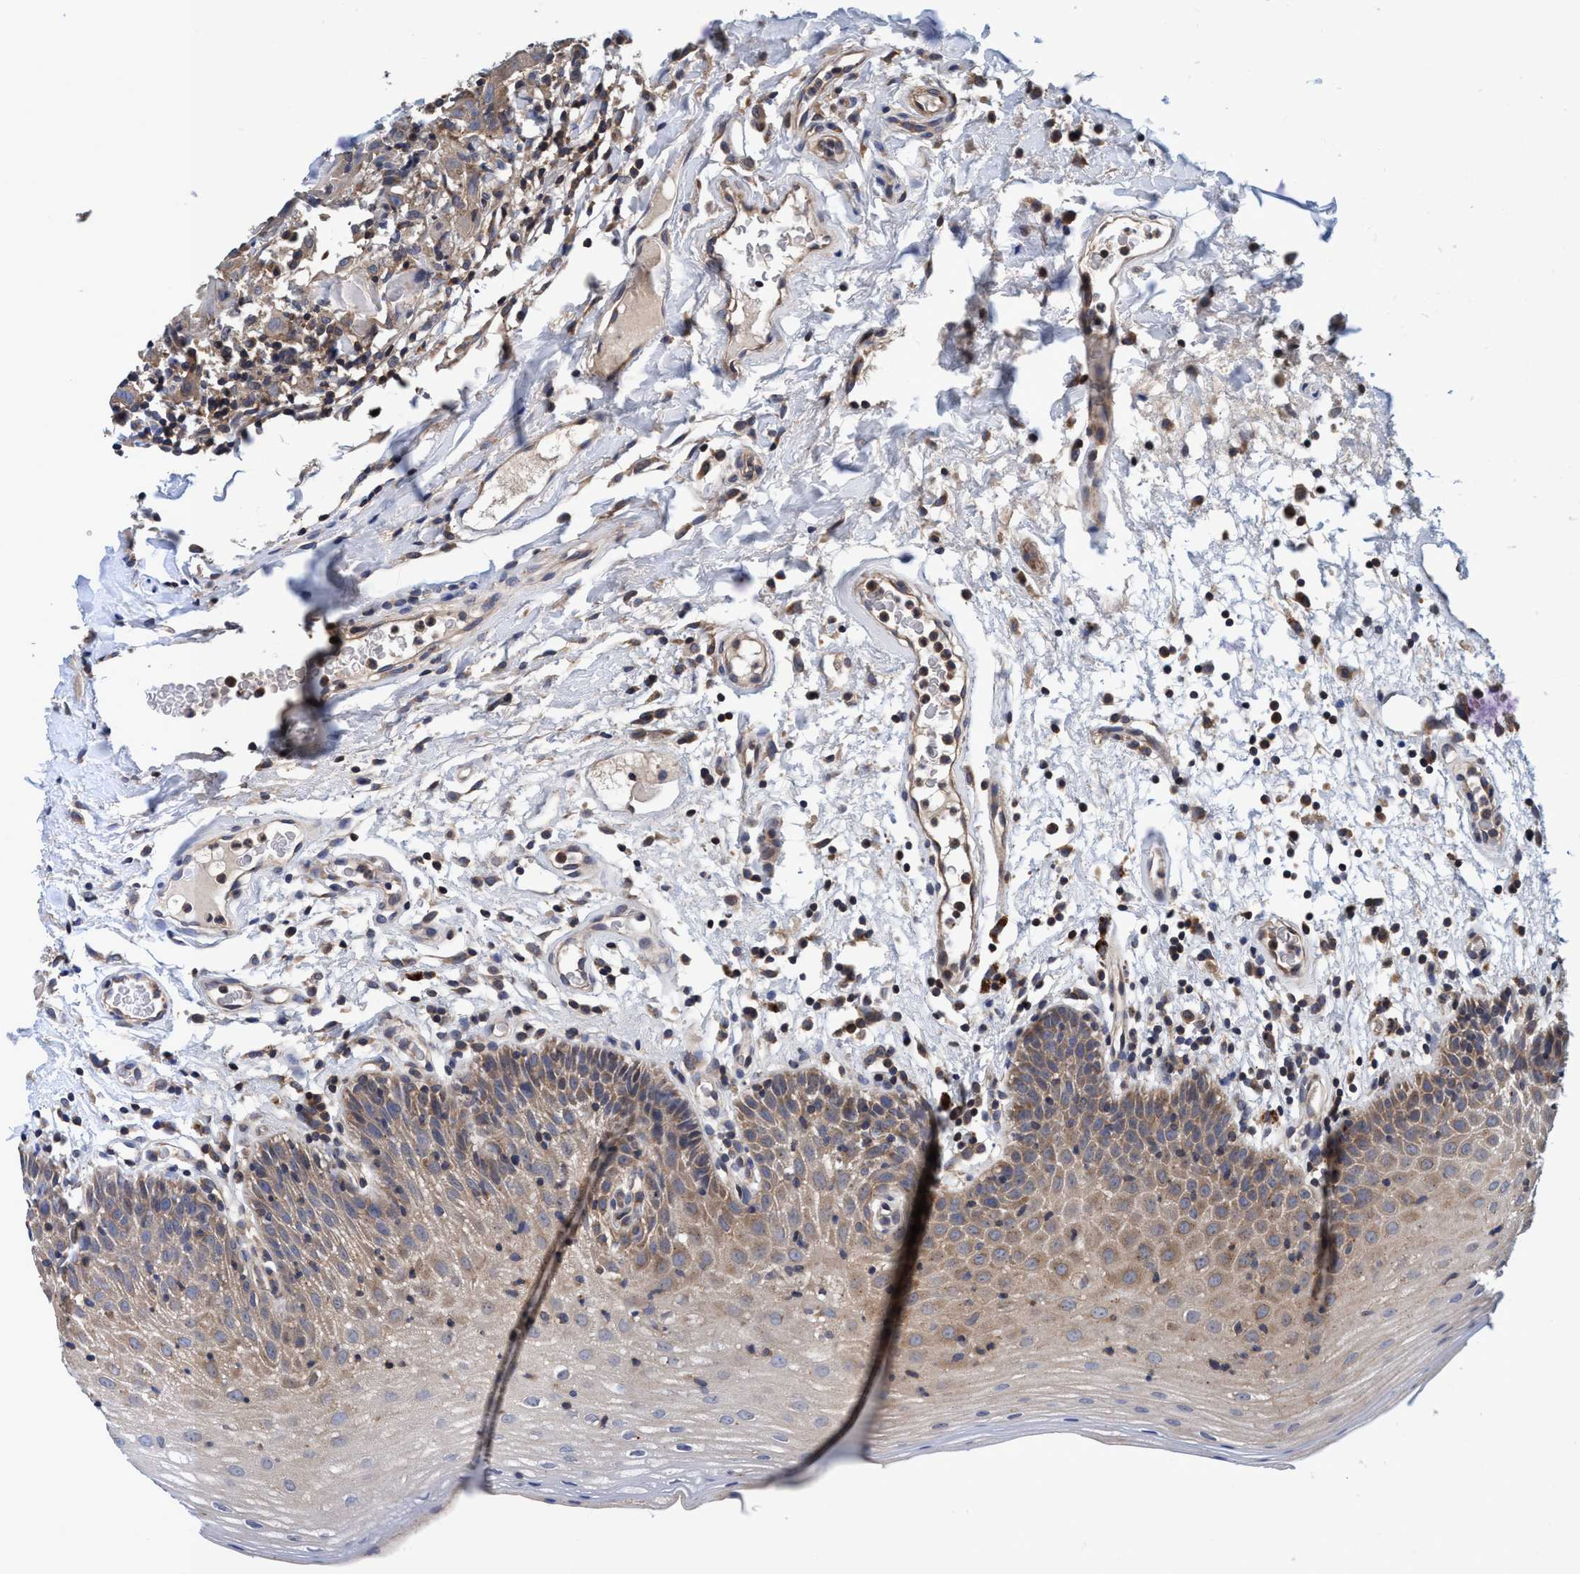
{"staining": {"intensity": "moderate", "quantity": ">75%", "location": "cytoplasmic/membranous"}, "tissue": "oral mucosa", "cell_type": "Squamous epithelial cells", "image_type": "normal", "snomed": [{"axis": "morphology", "description": "Normal tissue, NOS"}, {"axis": "morphology", "description": "Squamous cell carcinoma, NOS"}, {"axis": "topography", "description": "Skeletal muscle"}, {"axis": "topography", "description": "Oral tissue"}, {"axis": "topography", "description": "Head-Neck"}], "caption": "Immunohistochemistry (IHC) (DAB (3,3'-diaminobenzidine)) staining of benign oral mucosa exhibits moderate cytoplasmic/membranous protein staining in about >75% of squamous epithelial cells.", "gene": "CALCOCO2", "patient": {"sex": "male", "age": 71}}